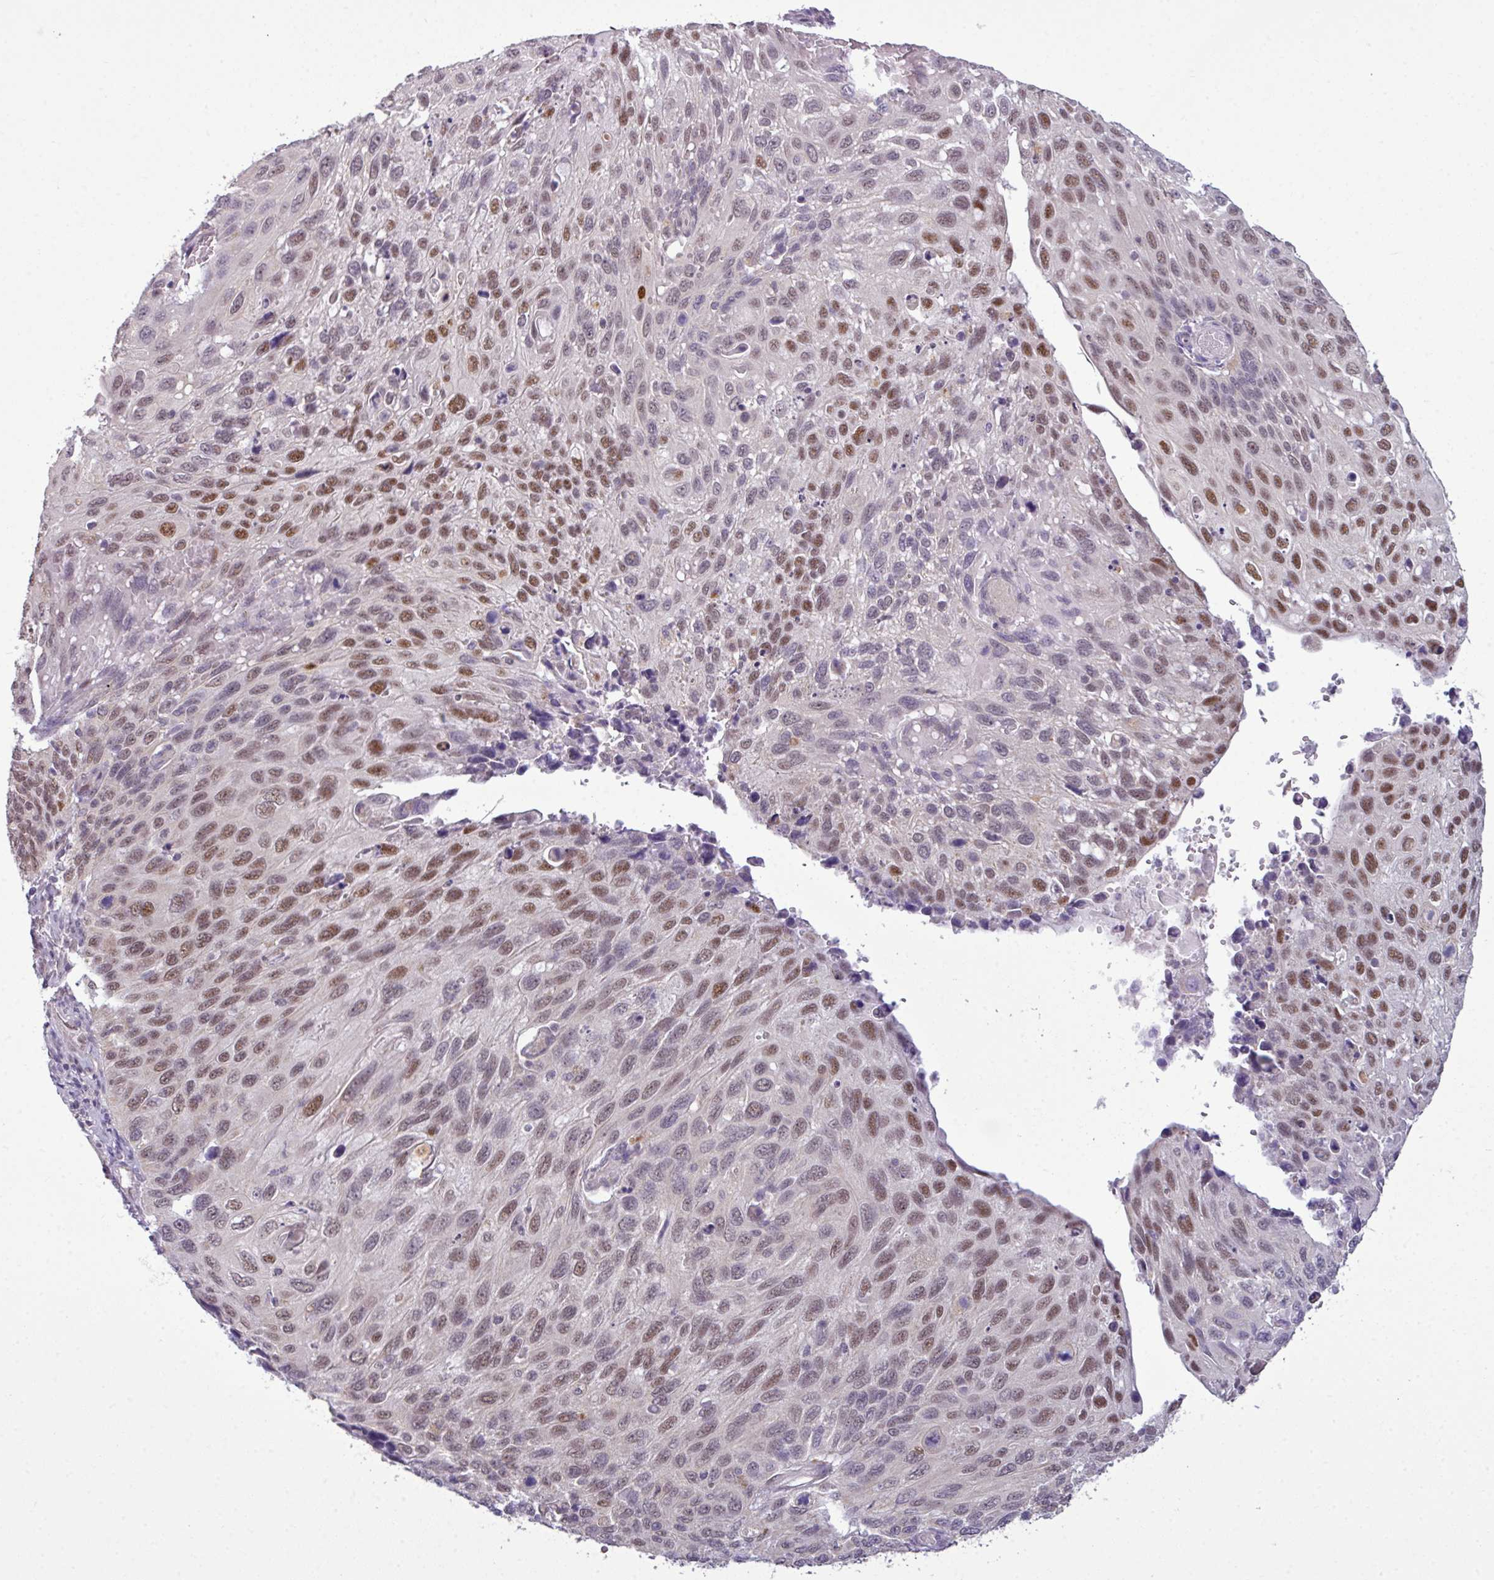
{"staining": {"intensity": "moderate", "quantity": "25%-75%", "location": "nuclear"}, "tissue": "cervical cancer", "cell_type": "Tumor cells", "image_type": "cancer", "snomed": [{"axis": "morphology", "description": "Squamous cell carcinoma, NOS"}, {"axis": "topography", "description": "Cervix"}], "caption": "A brown stain highlights moderate nuclear staining of a protein in human cervical squamous cell carcinoma tumor cells. The staining is performed using DAB brown chromogen to label protein expression. The nuclei are counter-stained blue using hematoxylin.", "gene": "ZNF217", "patient": {"sex": "female", "age": 70}}